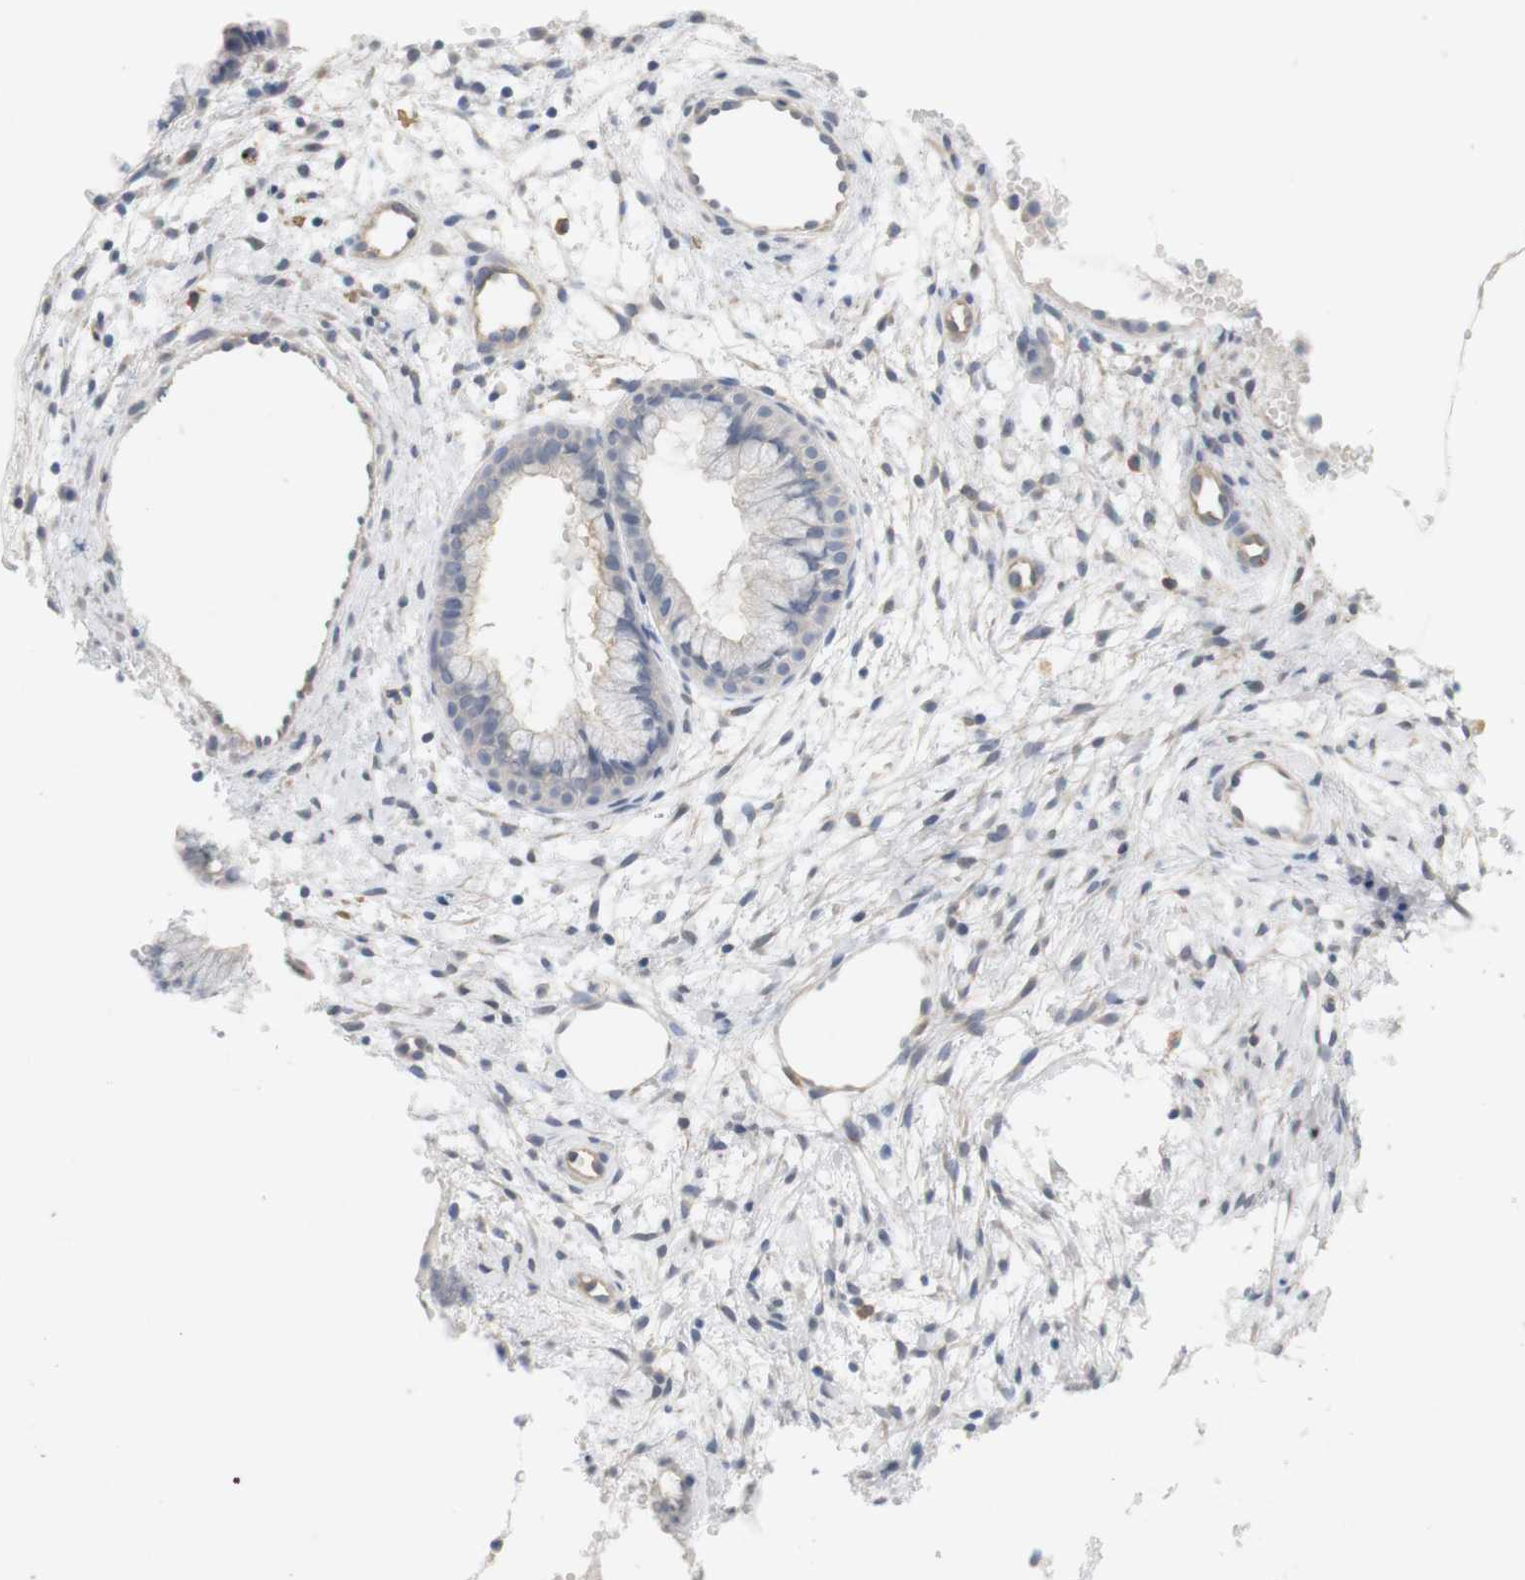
{"staining": {"intensity": "negative", "quantity": "none", "location": "none"}, "tissue": "cervix", "cell_type": "Glandular cells", "image_type": "normal", "snomed": [{"axis": "morphology", "description": "Normal tissue, NOS"}, {"axis": "topography", "description": "Cervix"}], "caption": "Glandular cells show no significant expression in benign cervix.", "gene": "OSR1", "patient": {"sex": "female", "age": 39}}